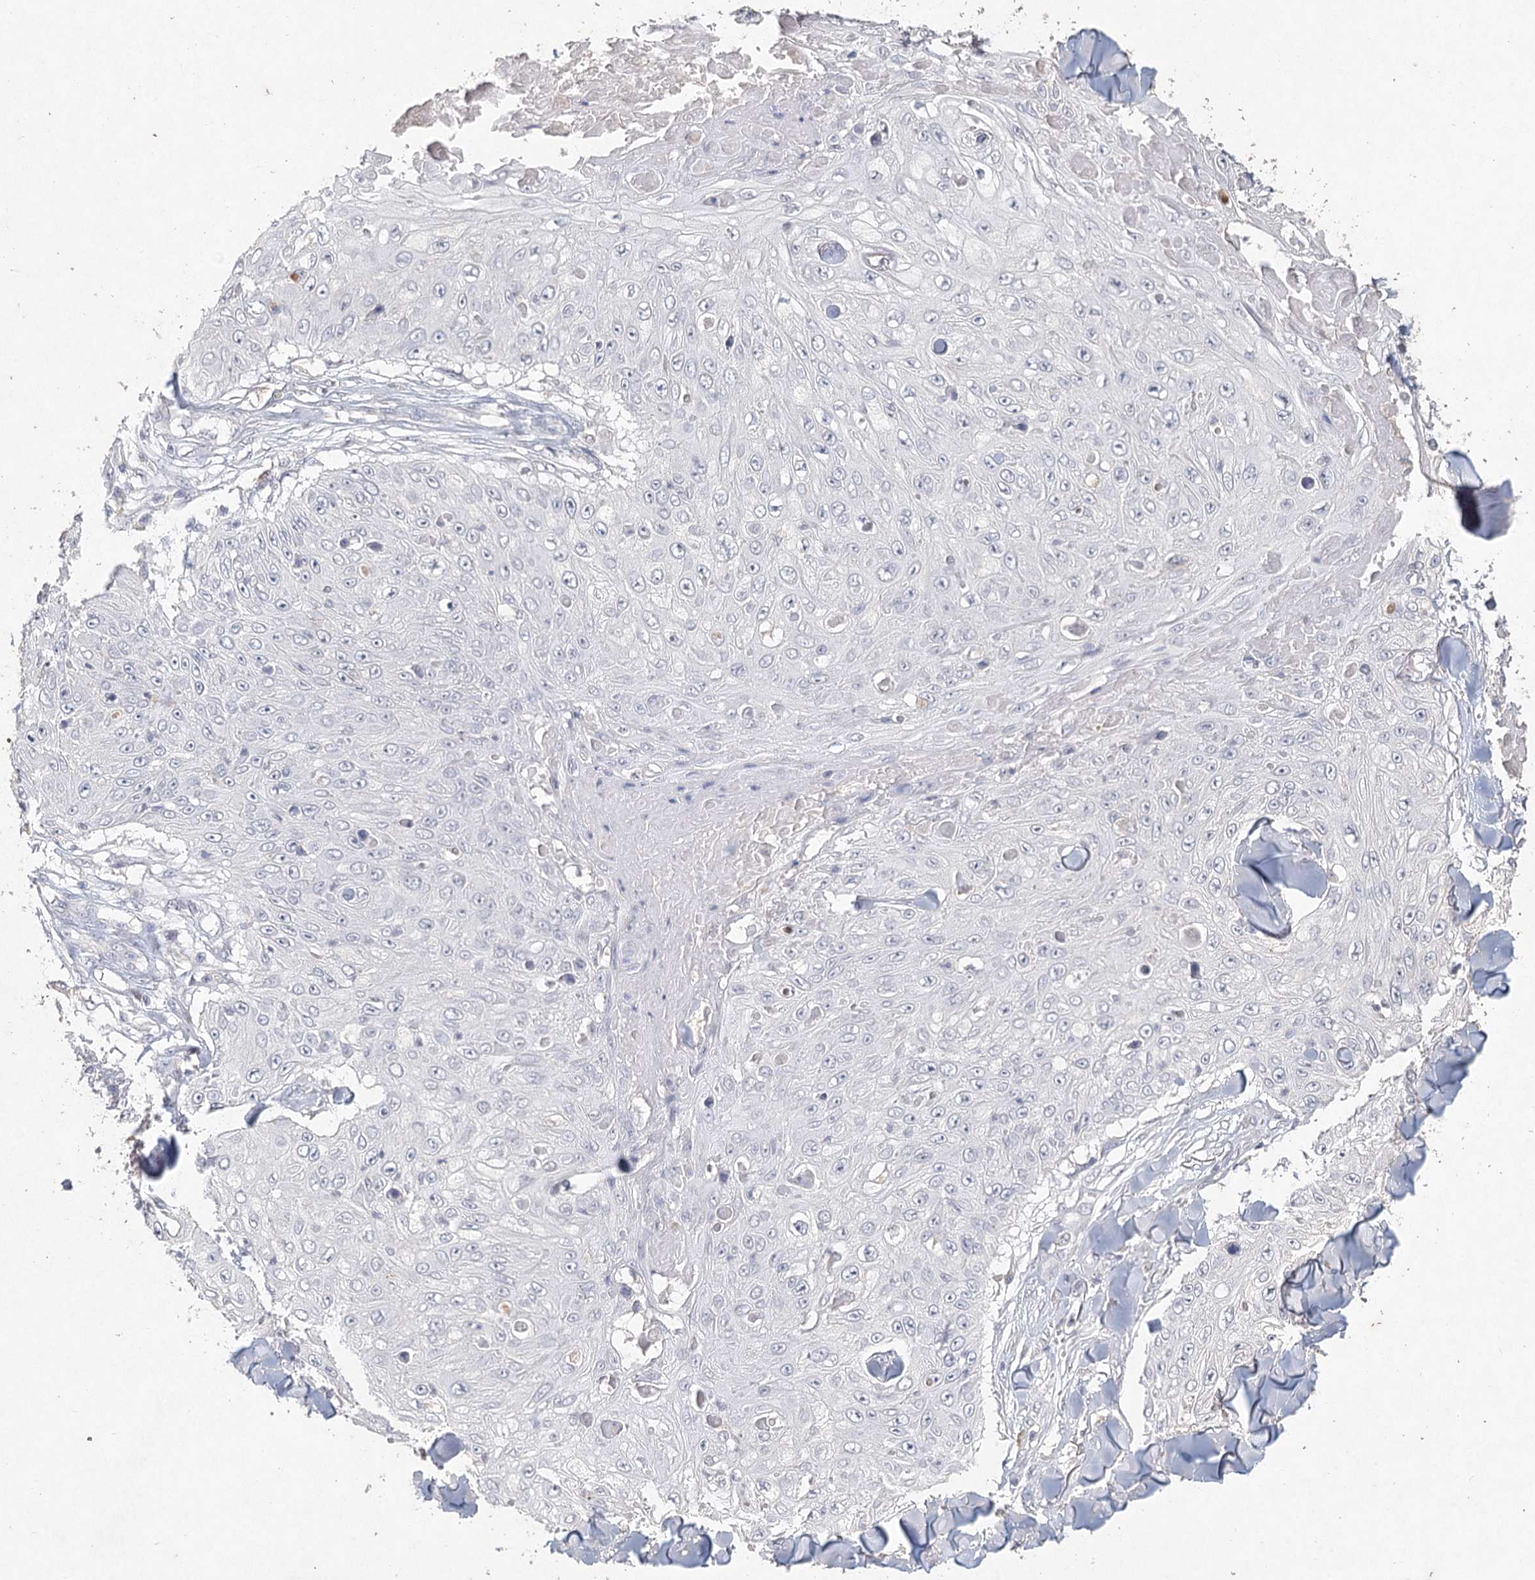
{"staining": {"intensity": "negative", "quantity": "none", "location": "none"}, "tissue": "skin cancer", "cell_type": "Tumor cells", "image_type": "cancer", "snomed": [{"axis": "morphology", "description": "Squamous cell carcinoma, NOS"}, {"axis": "topography", "description": "Skin"}], "caption": "The IHC image has no significant positivity in tumor cells of skin cancer tissue.", "gene": "ARSI", "patient": {"sex": "male", "age": 86}}